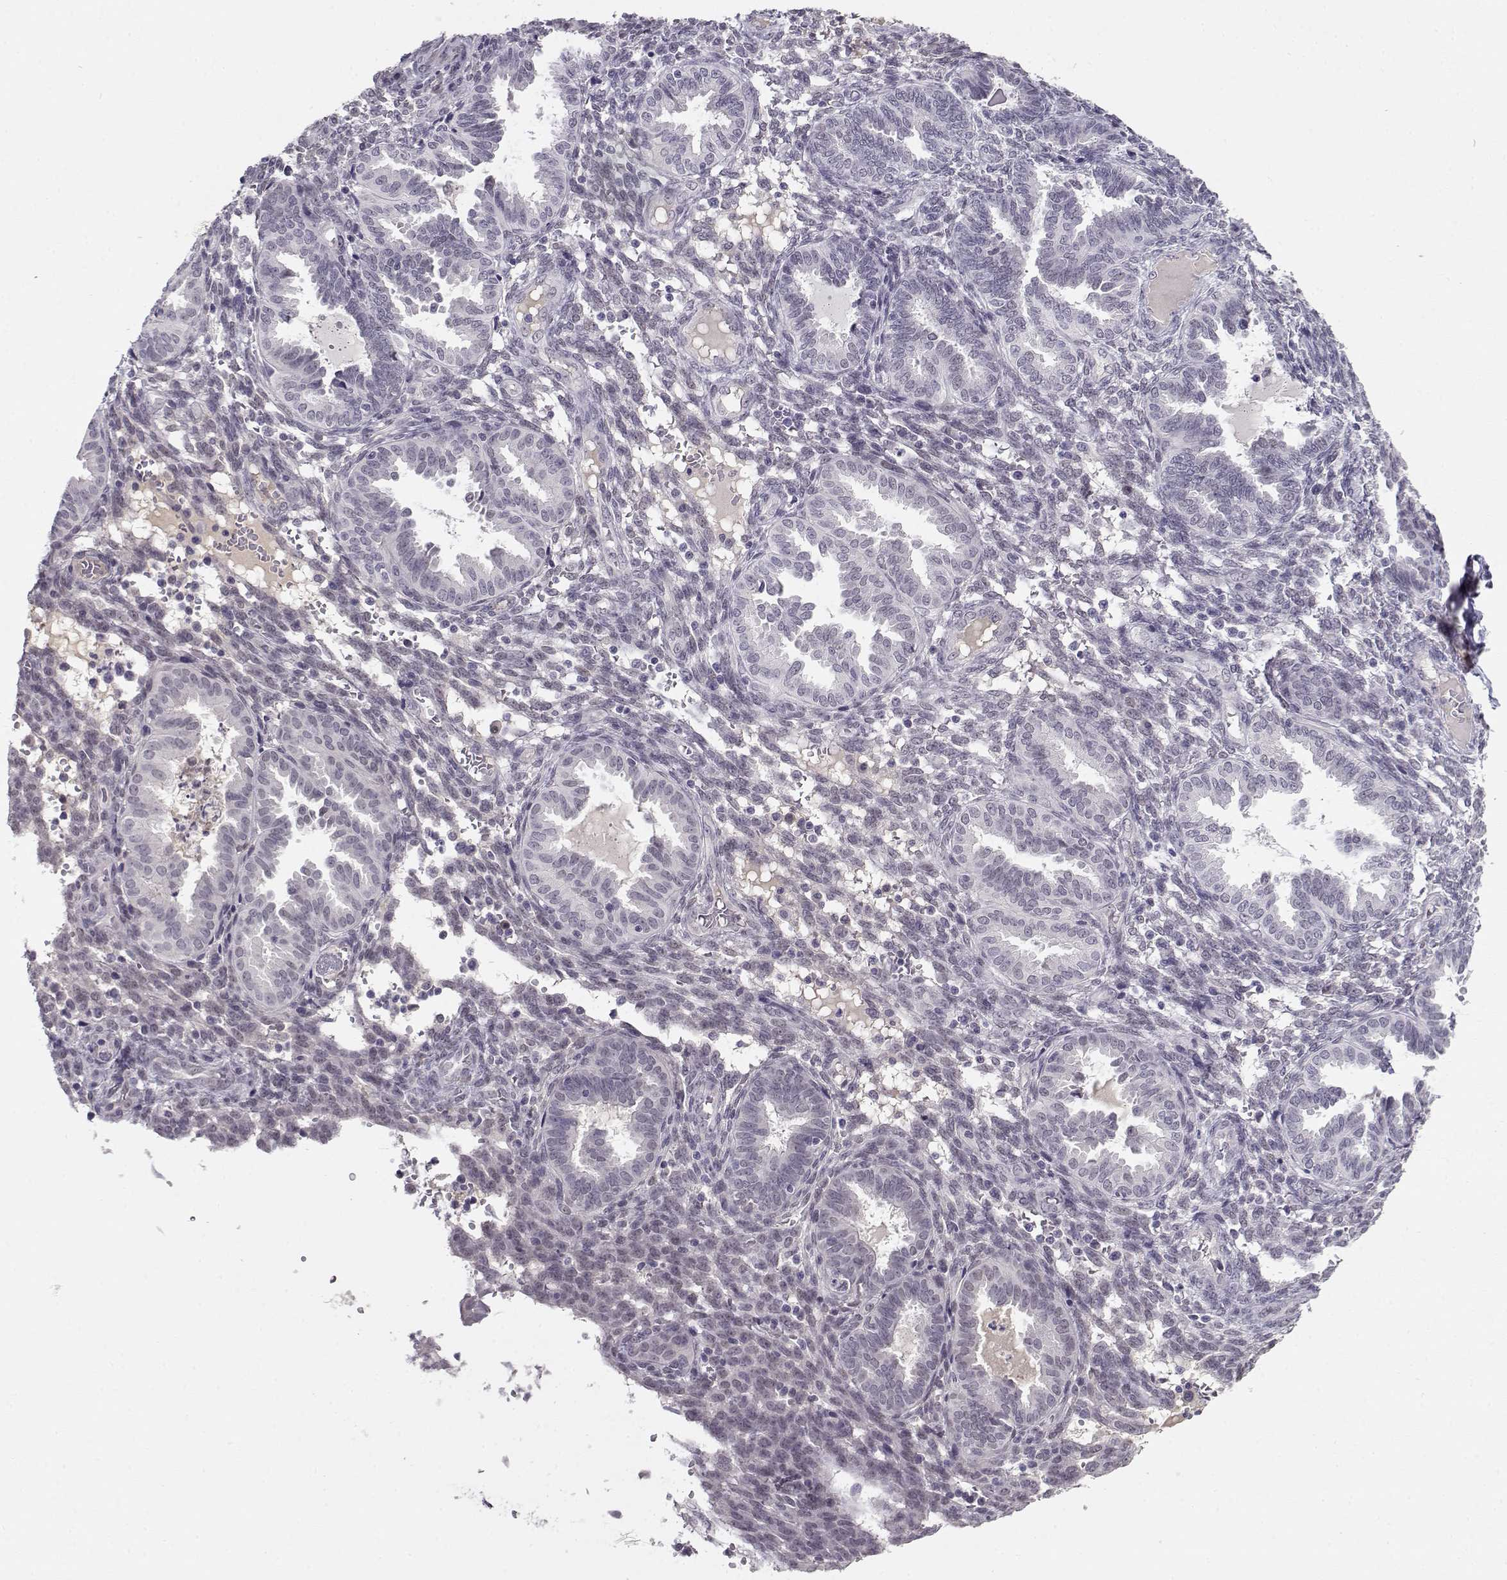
{"staining": {"intensity": "negative", "quantity": "none", "location": "none"}, "tissue": "endometrium", "cell_type": "Cells in endometrial stroma", "image_type": "normal", "snomed": [{"axis": "morphology", "description": "Normal tissue, NOS"}, {"axis": "topography", "description": "Endometrium"}], "caption": "Immunohistochemistry (IHC) image of unremarkable endometrium: endometrium stained with DAB (3,3'-diaminobenzidine) shows no significant protein expression in cells in endometrial stroma. Brightfield microscopy of IHC stained with DAB (3,3'-diaminobenzidine) (brown) and hematoxylin (blue), captured at high magnification.", "gene": "C16orf86", "patient": {"sex": "female", "age": 42}}